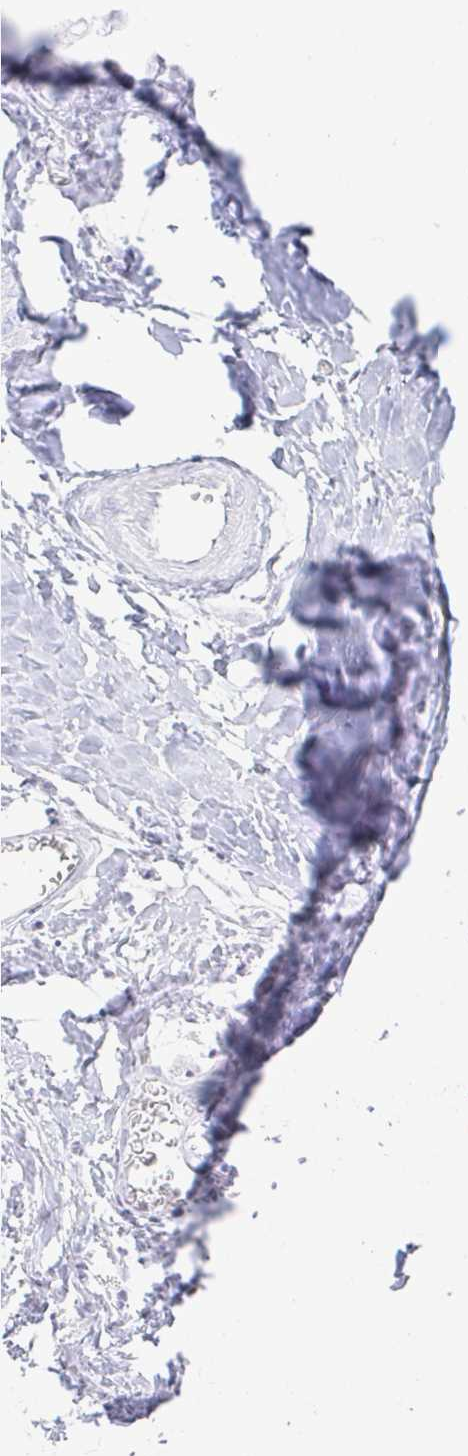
{"staining": {"intensity": "negative", "quantity": "none", "location": "none"}, "tissue": "adipose tissue", "cell_type": "Adipocytes", "image_type": "normal", "snomed": [{"axis": "morphology", "description": "Normal tissue, NOS"}, {"axis": "topography", "description": "Cartilage tissue"}], "caption": "Immunohistochemical staining of normal human adipose tissue displays no significant positivity in adipocytes.", "gene": "PLCD4", "patient": {"sex": "male", "age": 57}}